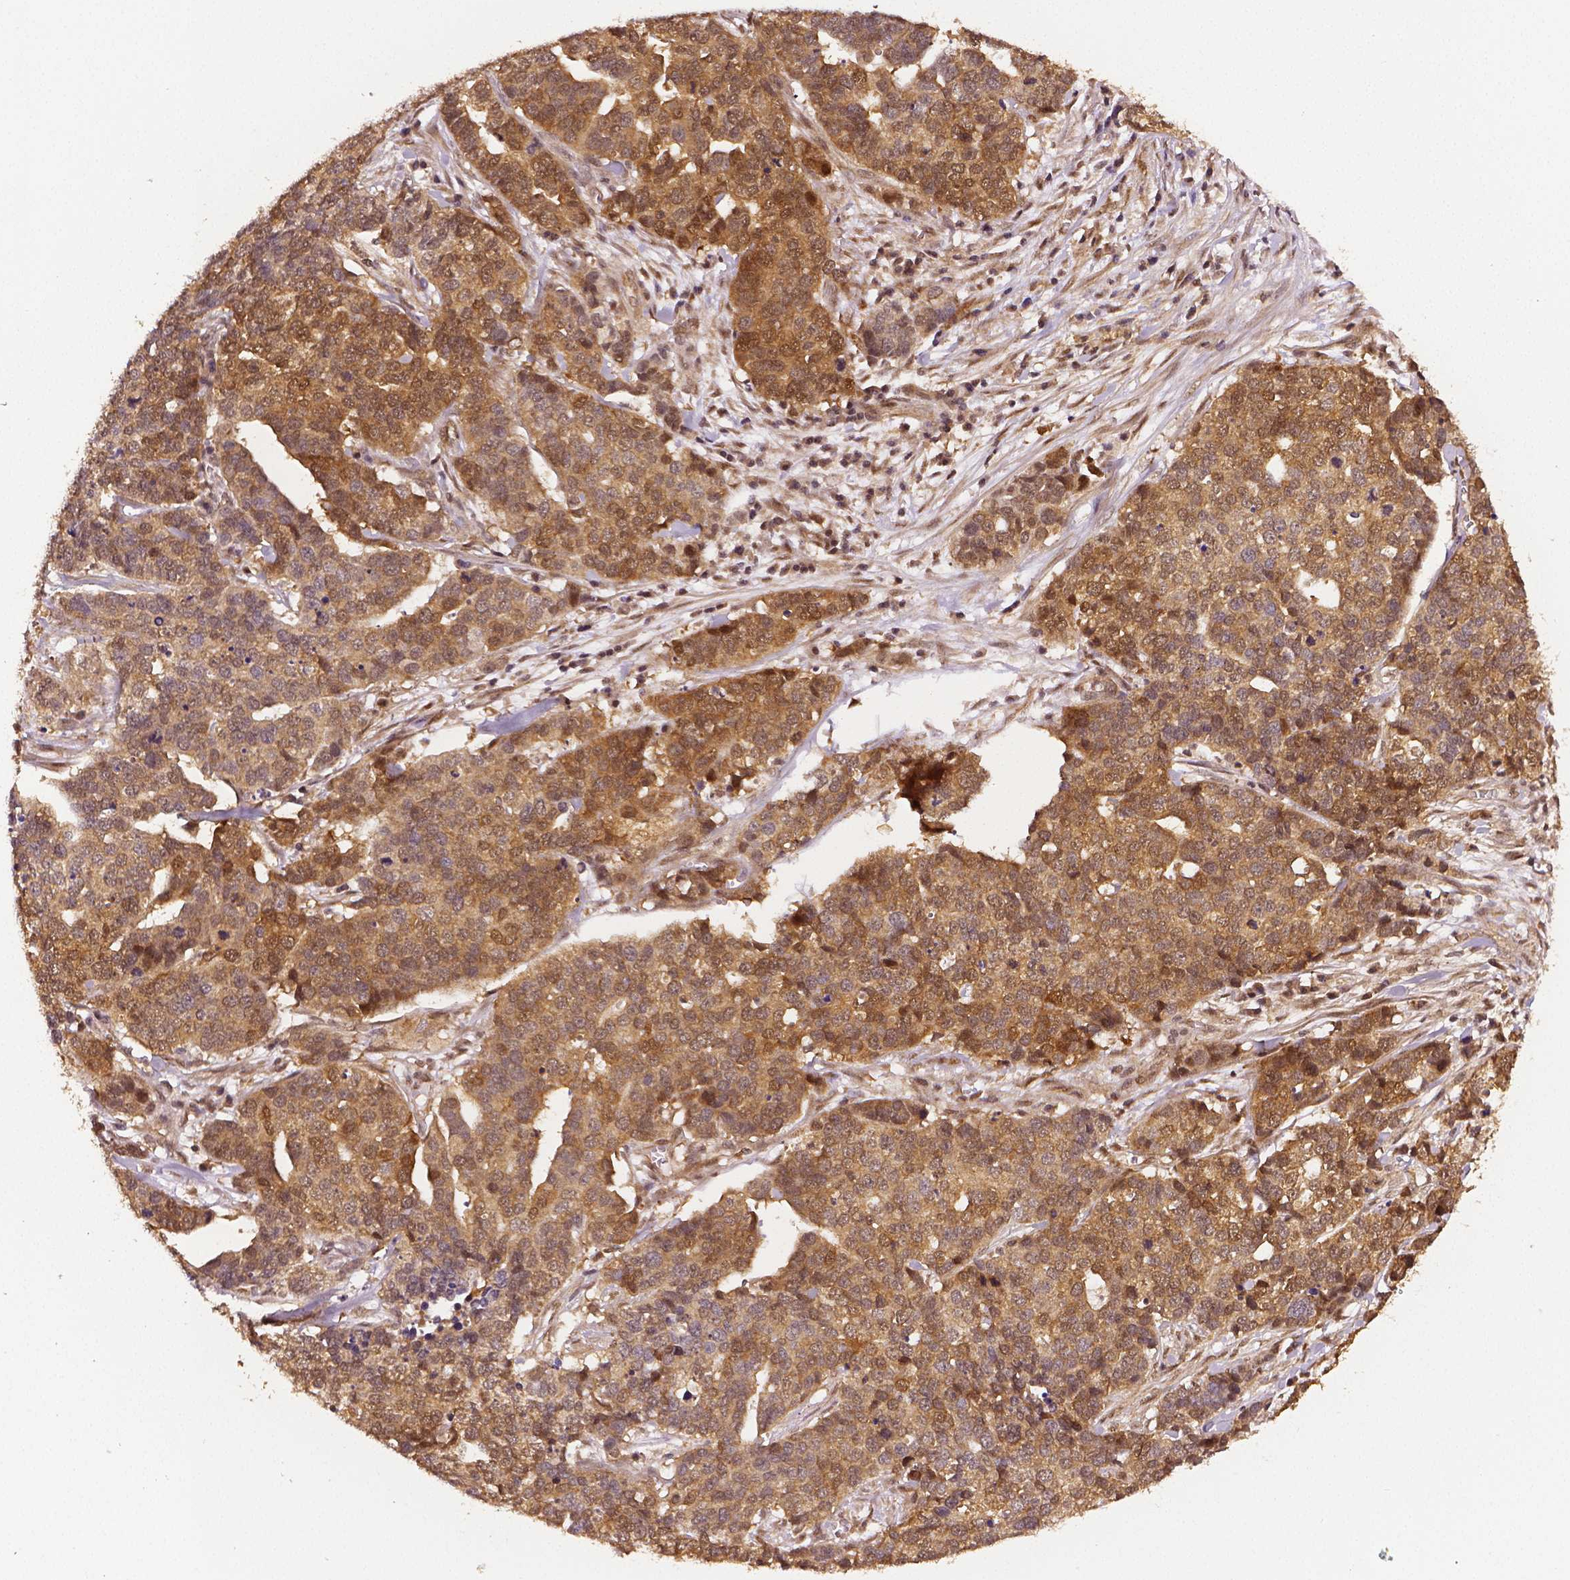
{"staining": {"intensity": "moderate", "quantity": ">75%", "location": "cytoplasmic/membranous"}, "tissue": "ovarian cancer", "cell_type": "Tumor cells", "image_type": "cancer", "snomed": [{"axis": "morphology", "description": "Carcinoma, endometroid"}, {"axis": "topography", "description": "Ovary"}], "caption": "Ovarian cancer (endometroid carcinoma) was stained to show a protein in brown. There is medium levels of moderate cytoplasmic/membranous positivity in approximately >75% of tumor cells.", "gene": "STAT3", "patient": {"sex": "female", "age": 65}}